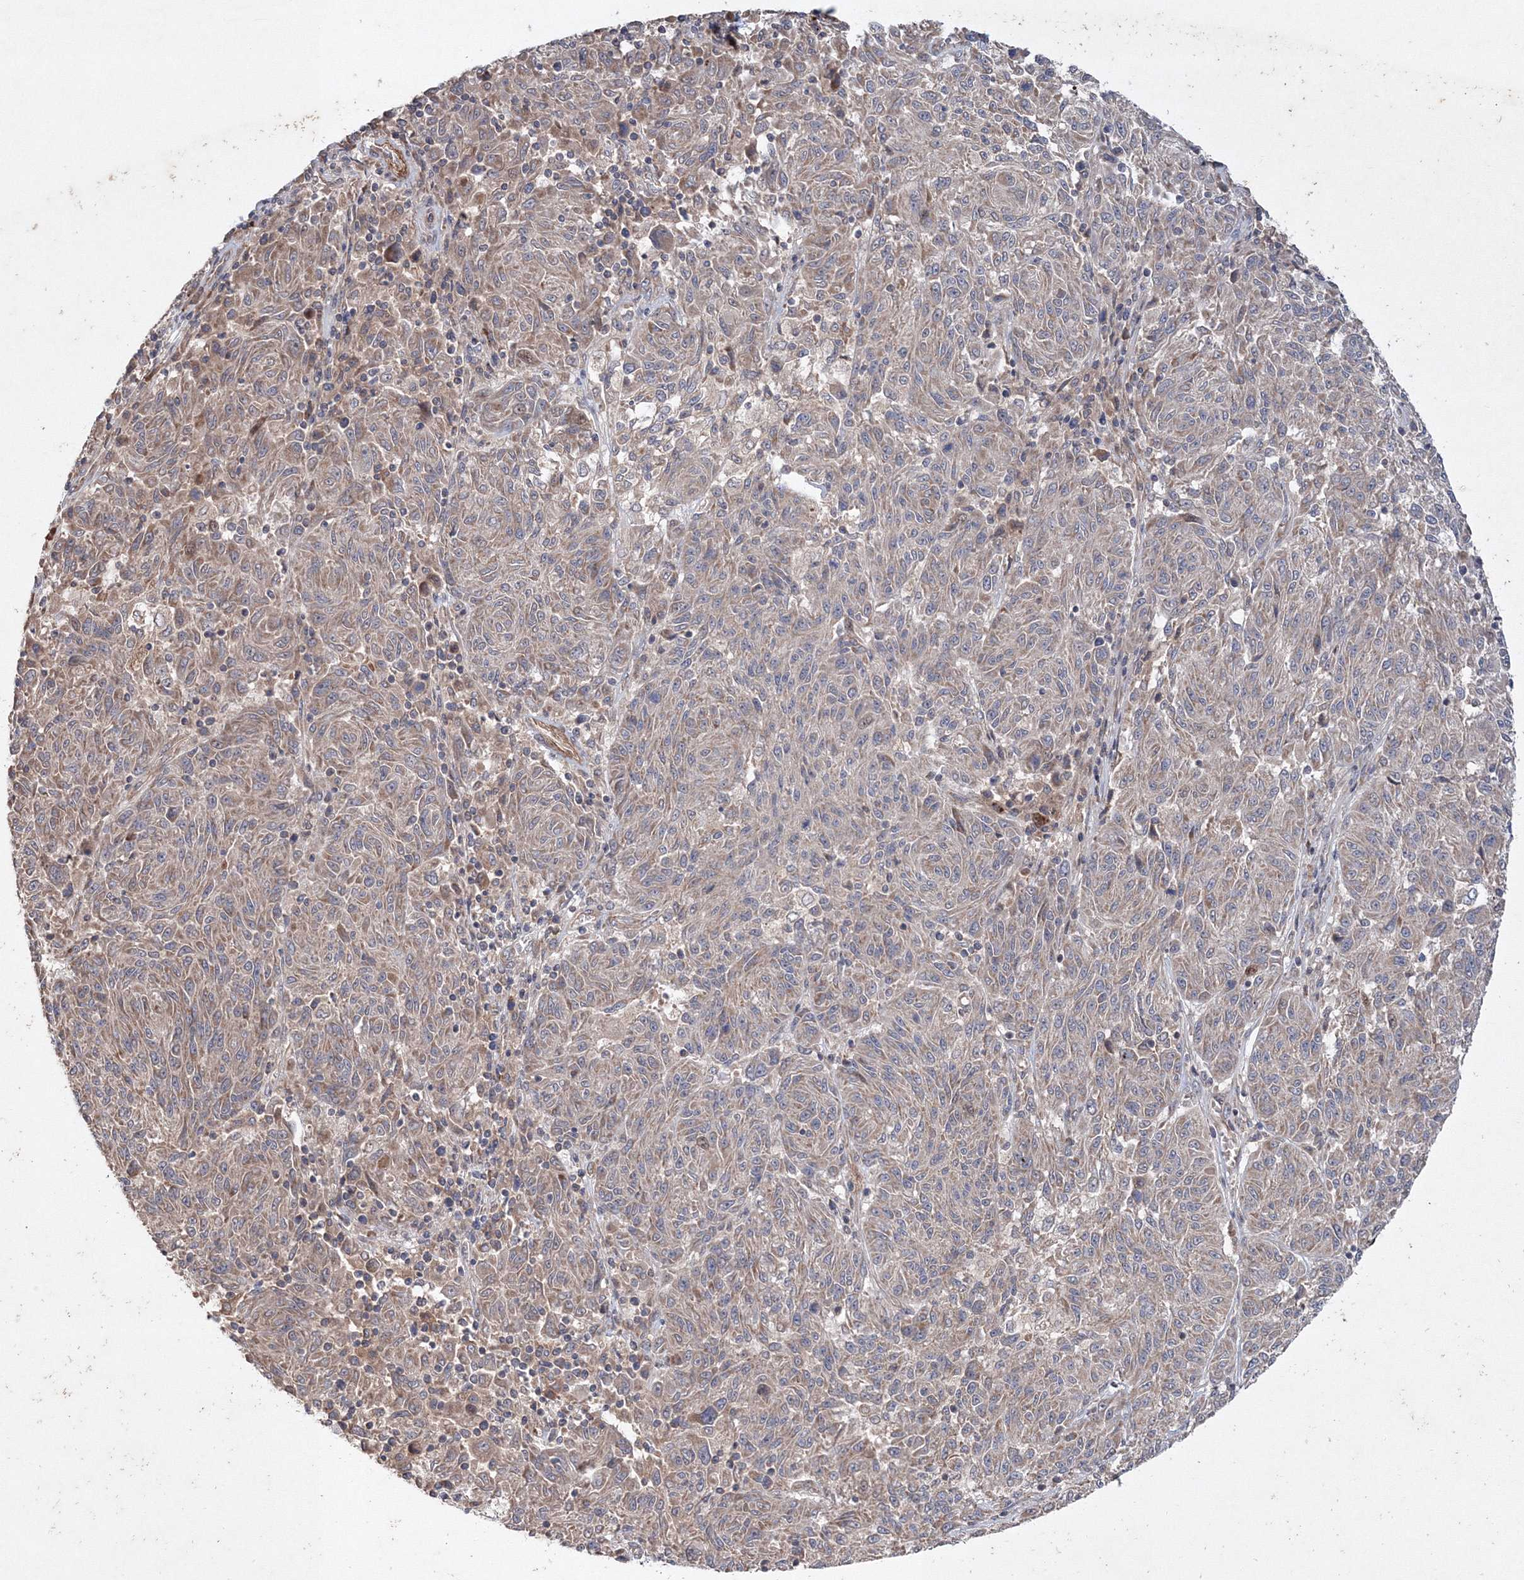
{"staining": {"intensity": "moderate", "quantity": "25%-75%", "location": "cytoplasmic/membranous"}, "tissue": "melanoma", "cell_type": "Tumor cells", "image_type": "cancer", "snomed": [{"axis": "morphology", "description": "Malignant melanoma, NOS"}, {"axis": "topography", "description": "Skin"}], "caption": "Brown immunohistochemical staining in human melanoma exhibits moderate cytoplasmic/membranous staining in about 25%-75% of tumor cells.", "gene": "NOA1", "patient": {"sex": "male", "age": 53}}